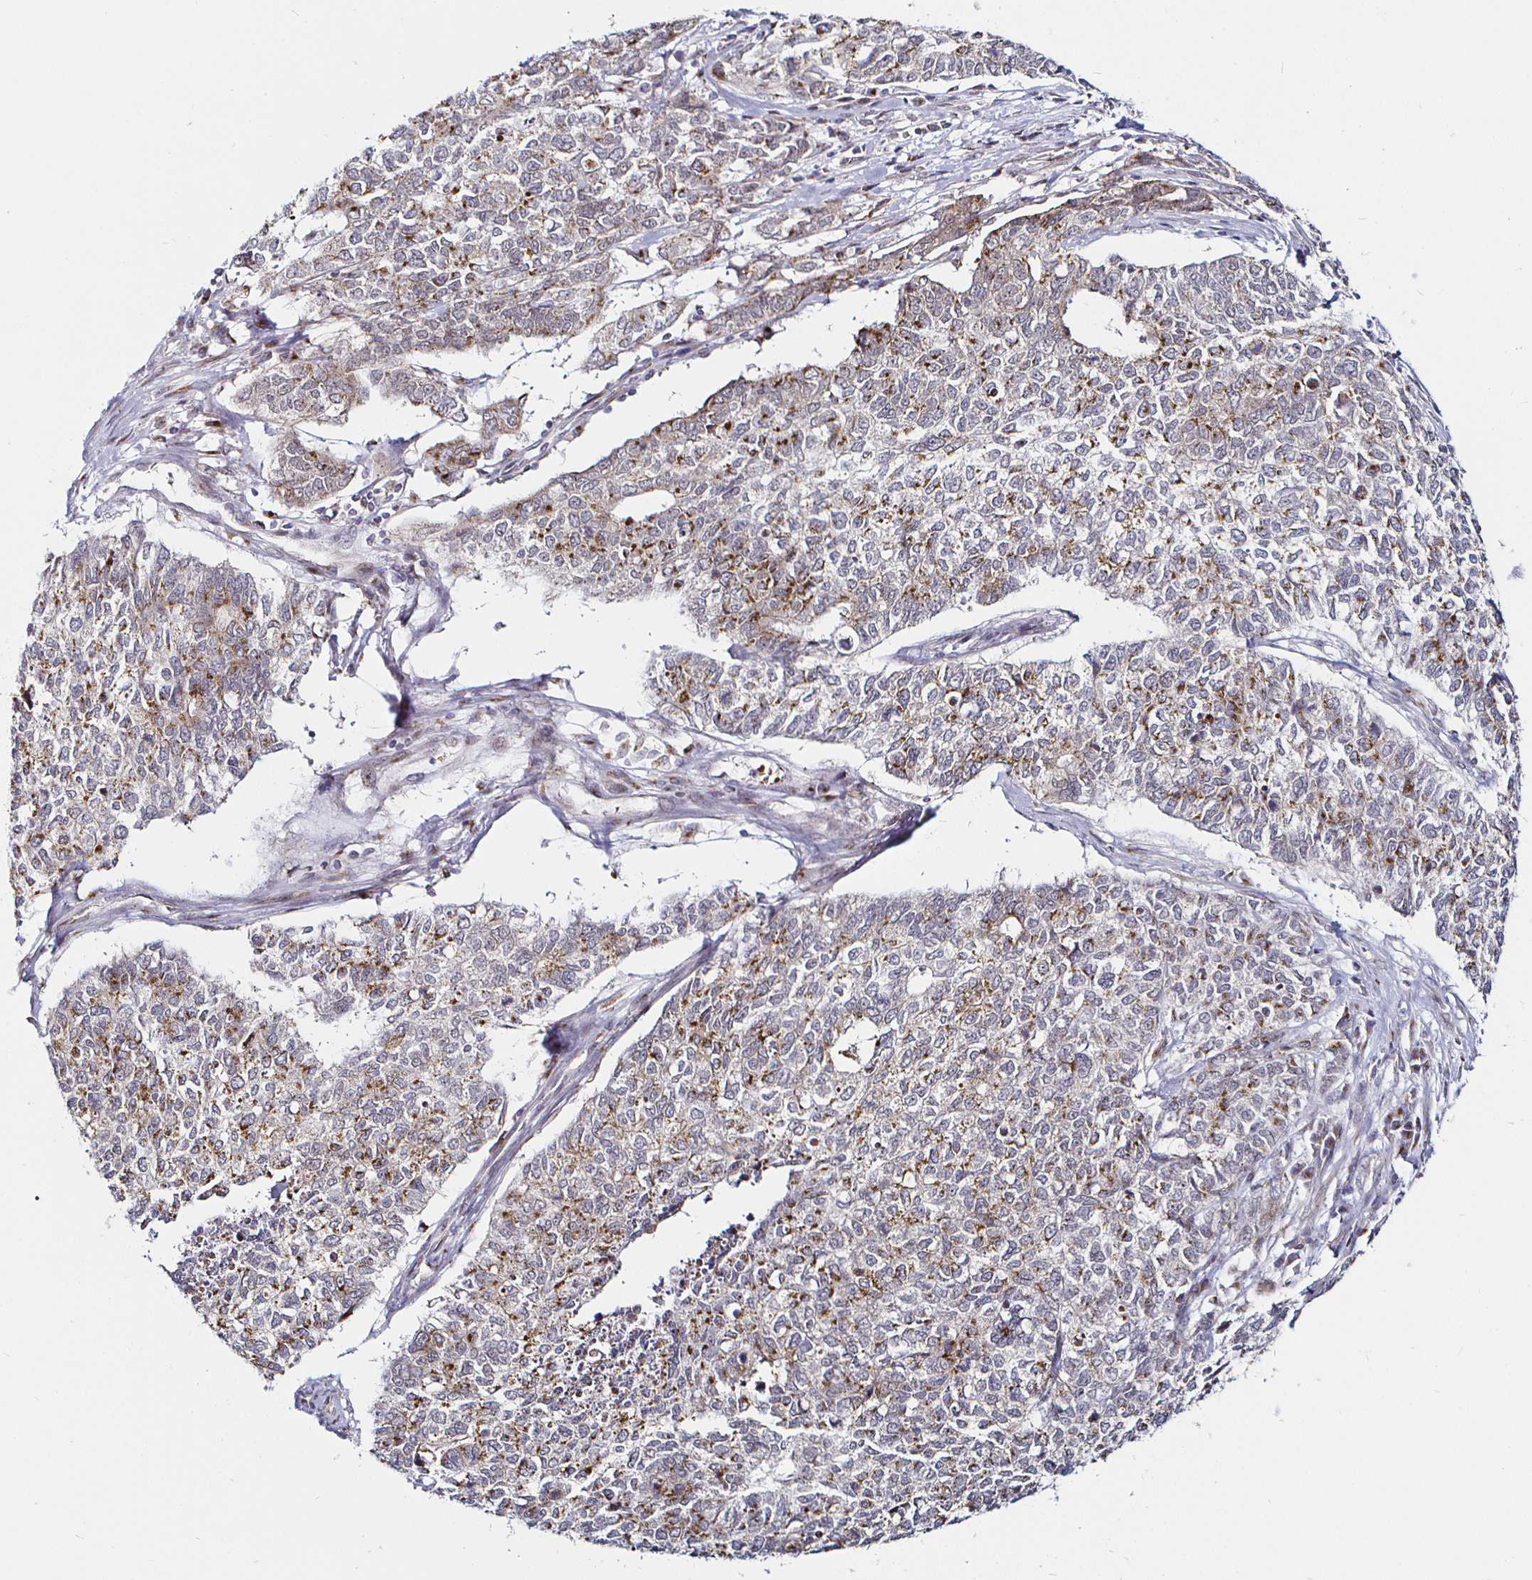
{"staining": {"intensity": "moderate", "quantity": "25%-75%", "location": "cytoplasmic/membranous"}, "tissue": "cervical cancer", "cell_type": "Tumor cells", "image_type": "cancer", "snomed": [{"axis": "morphology", "description": "Adenocarcinoma, NOS"}, {"axis": "topography", "description": "Cervix"}], "caption": "Cervical cancer (adenocarcinoma) was stained to show a protein in brown. There is medium levels of moderate cytoplasmic/membranous positivity in approximately 25%-75% of tumor cells.", "gene": "ATG3", "patient": {"sex": "female", "age": 63}}